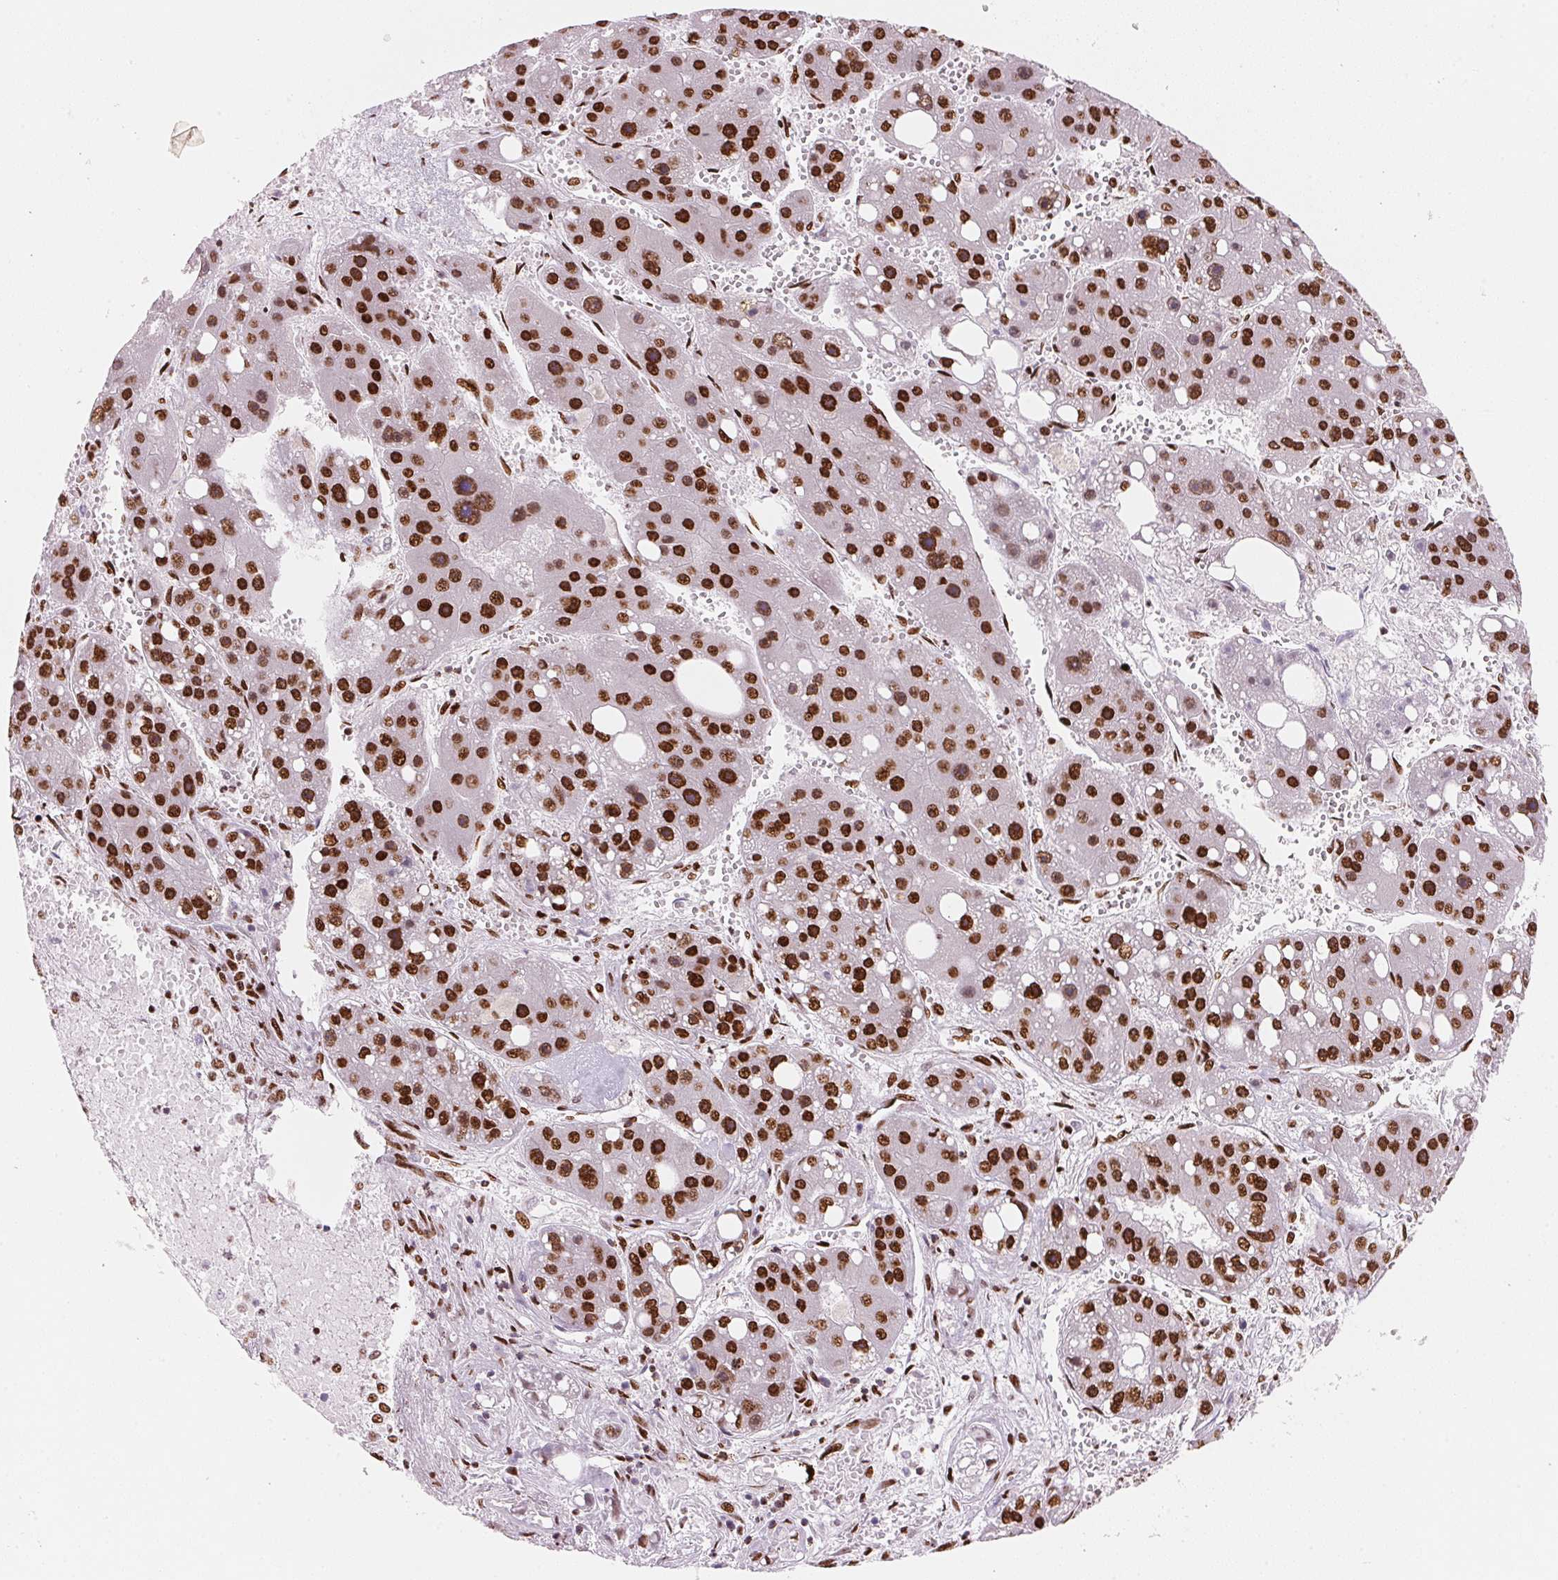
{"staining": {"intensity": "strong", "quantity": ">75%", "location": "nuclear"}, "tissue": "liver cancer", "cell_type": "Tumor cells", "image_type": "cancer", "snomed": [{"axis": "morphology", "description": "Carcinoma, Hepatocellular, NOS"}, {"axis": "topography", "description": "Liver"}], "caption": "The photomicrograph exhibits a brown stain indicating the presence of a protein in the nuclear of tumor cells in liver hepatocellular carcinoma.", "gene": "NXF1", "patient": {"sex": "female", "age": 61}}